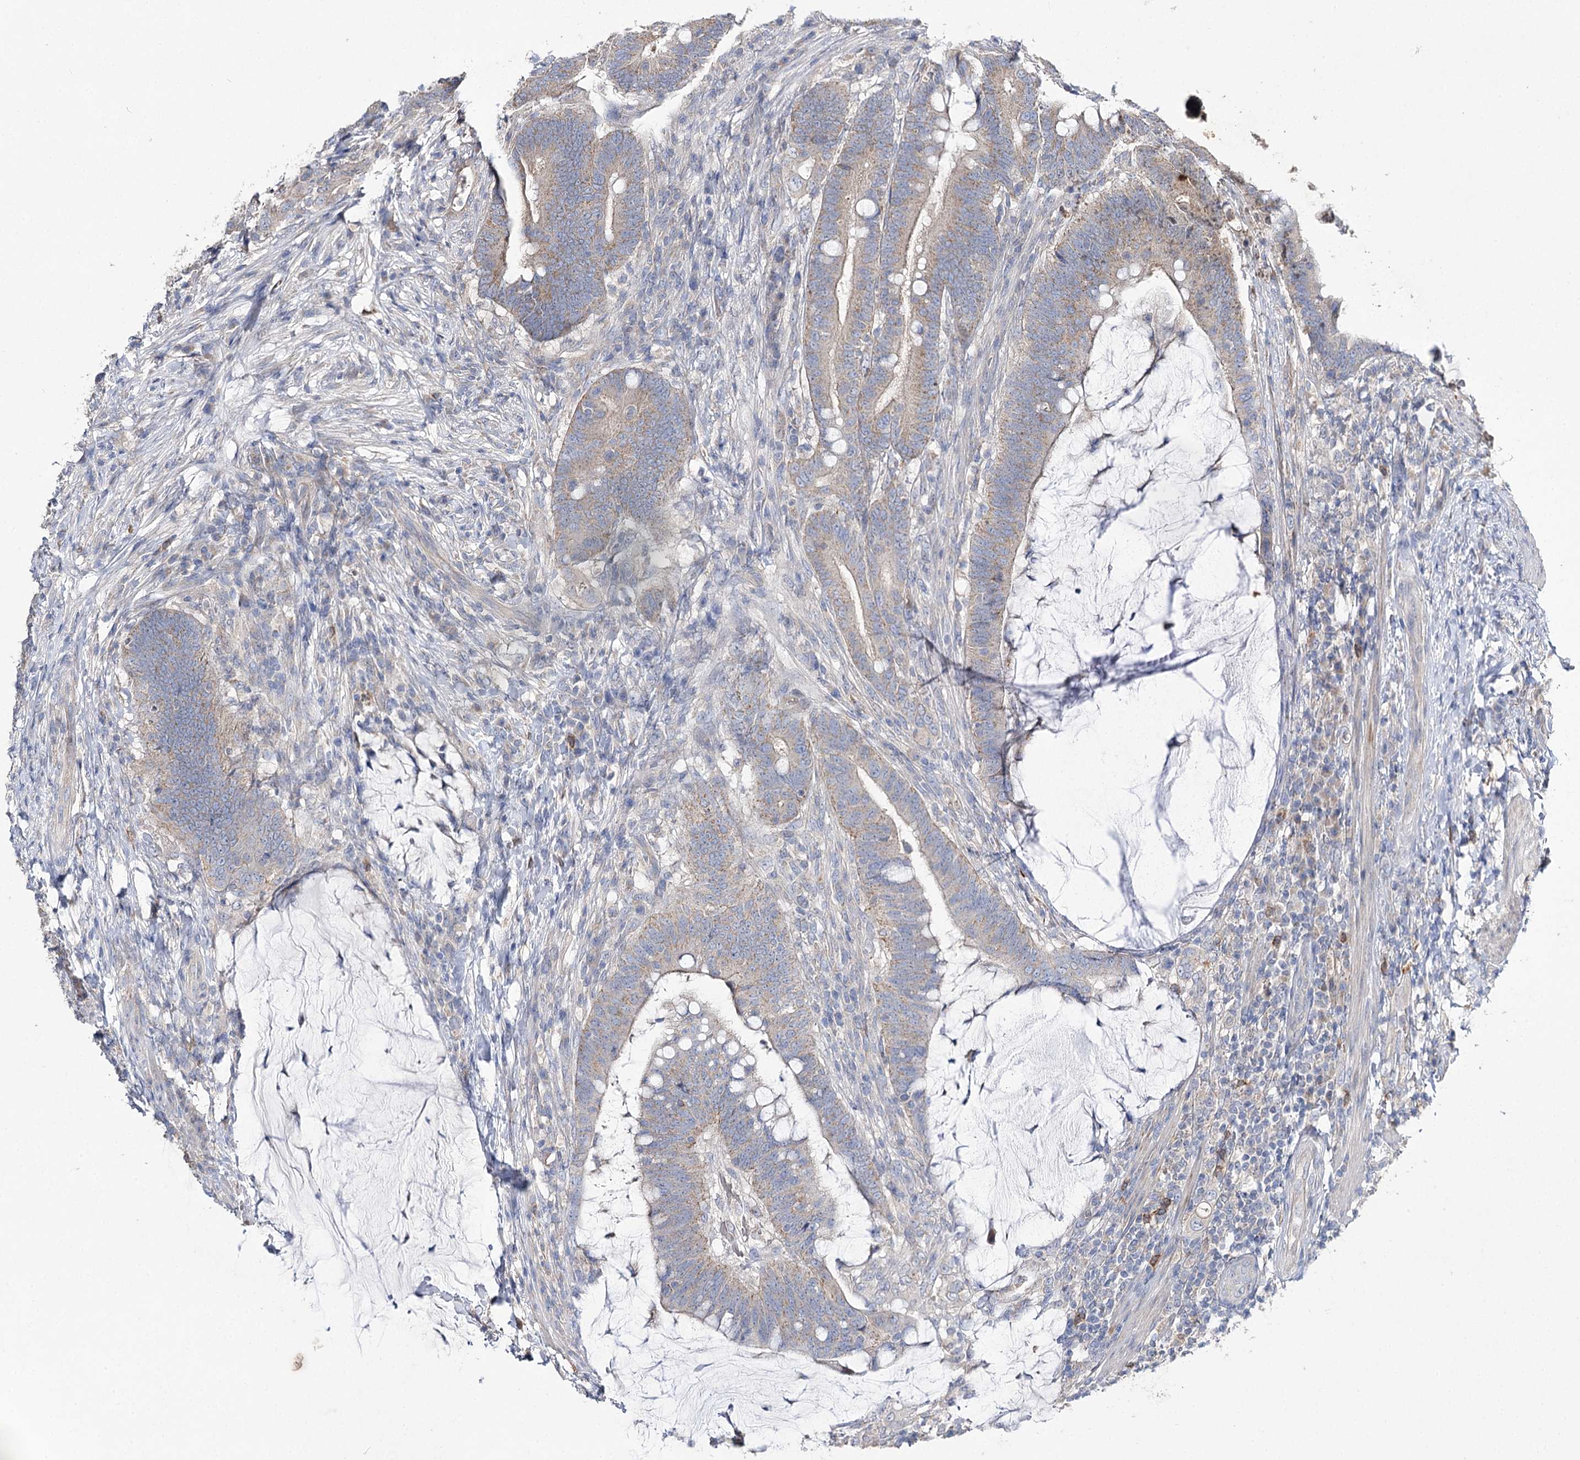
{"staining": {"intensity": "weak", "quantity": ">75%", "location": "cytoplasmic/membranous"}, "tissue": "colorectal cancer", "cell_type": "Tumor cells", "image_type": "cancer", "snomed": [{"axis": "morphology", "description": "Adenocarcinoma, NOS"}, {"axis": "topography", "description": "Colon"}], "caption": "Immunohistochemical staining of human colorectal adenocarcinoma displays low levels of weak cytoplasmic/membranous protein positivity in approximately >75% of tumor cells.", "gene": "AURKC", "patient": {"sex": "female", "age": 66}}